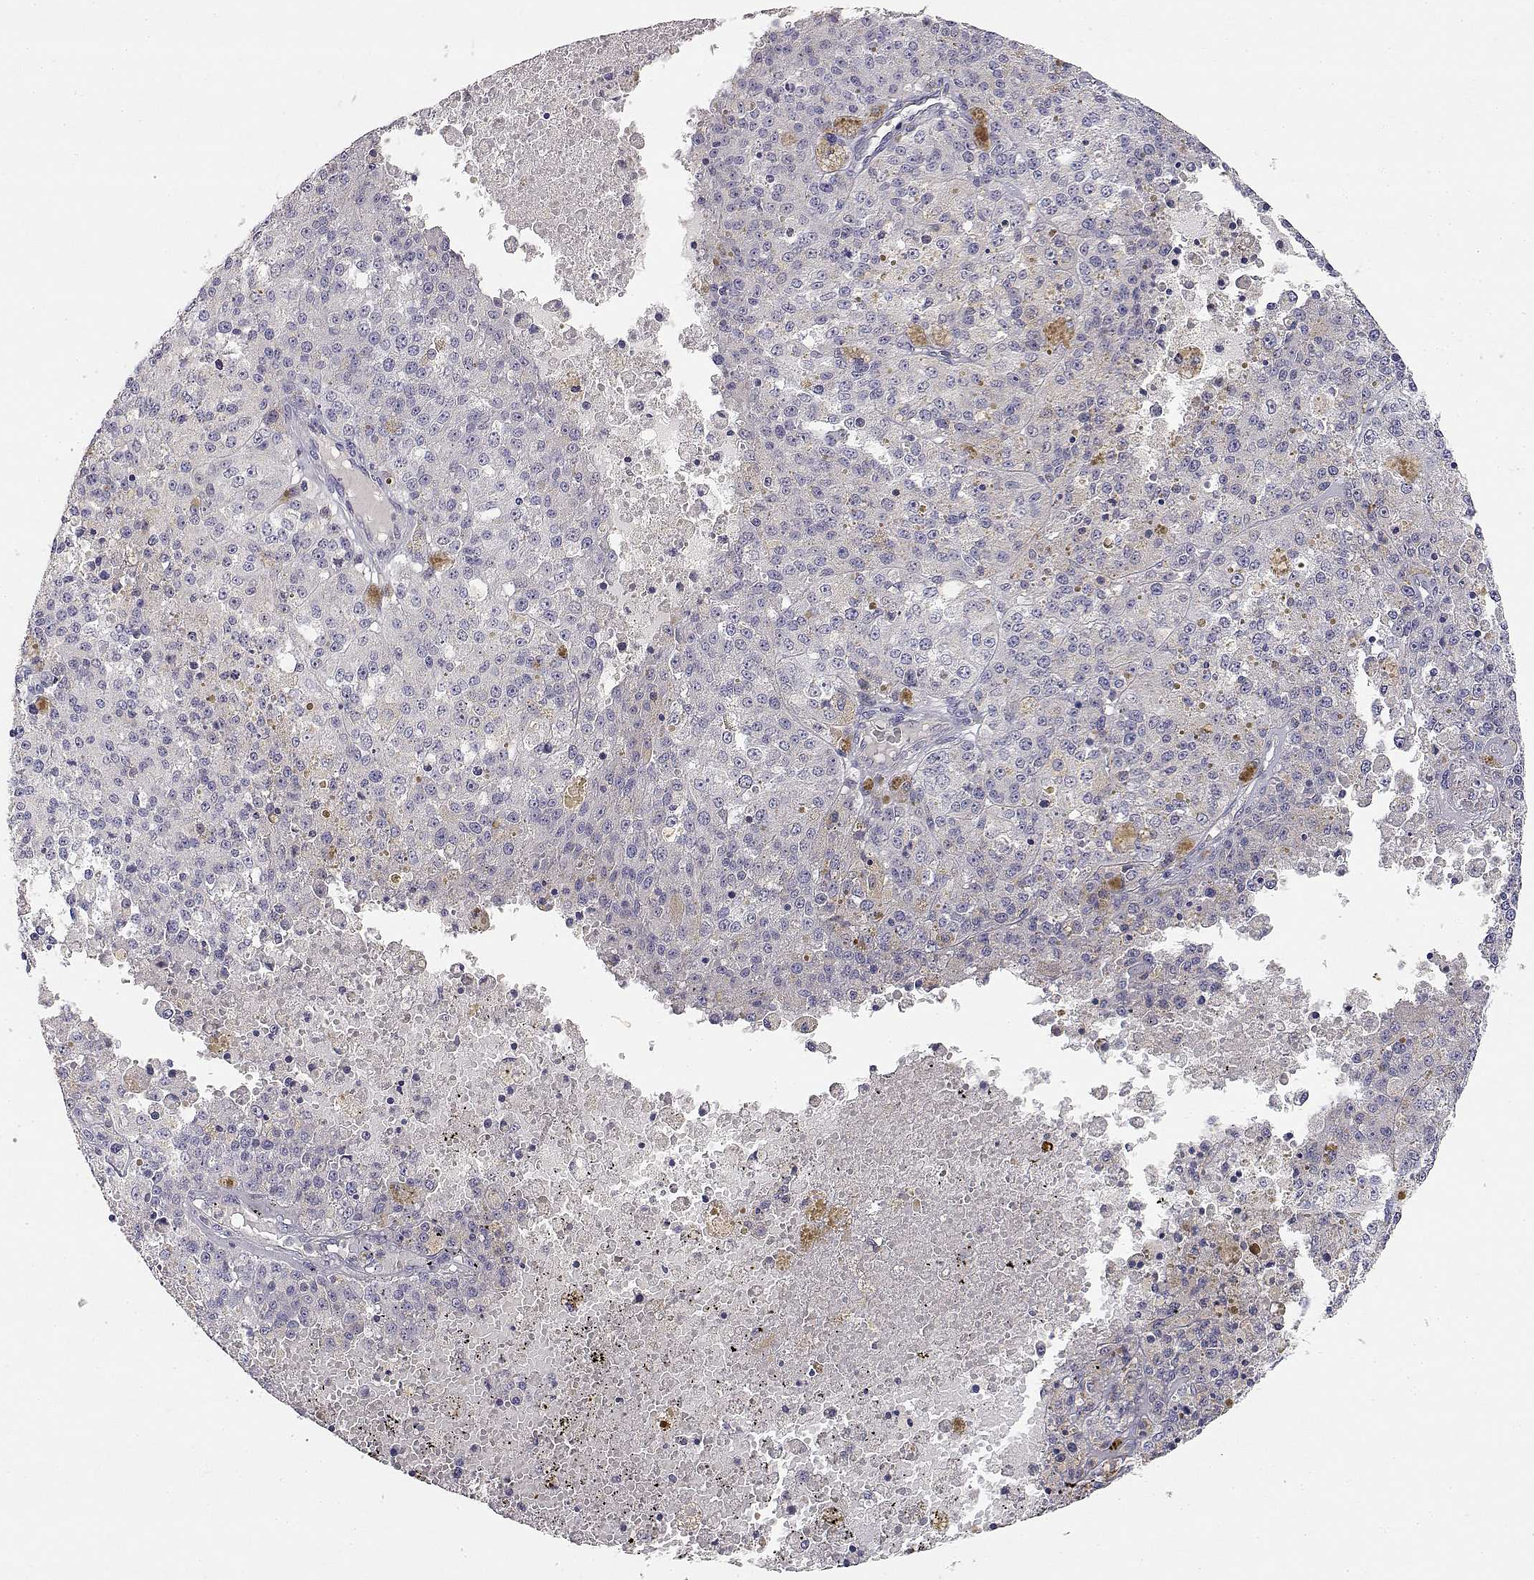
{"staining": {"intensity": "negative", "quantity": "none", "location": "none"}, "tissue": "melanoma", "cell_type": "Tumor cells", "image_type": "cancer", "snomed": [{"axis": "morphology", "description": "Malignant melanoma, Metastatic site"}, {"axis": "topography", "description": "Lymph node"}], "caption": "Tumor cells are negative for brown protein staining in melanoma.", "gene": "ADA", "patient": {"sex": "female", "age": 64}}